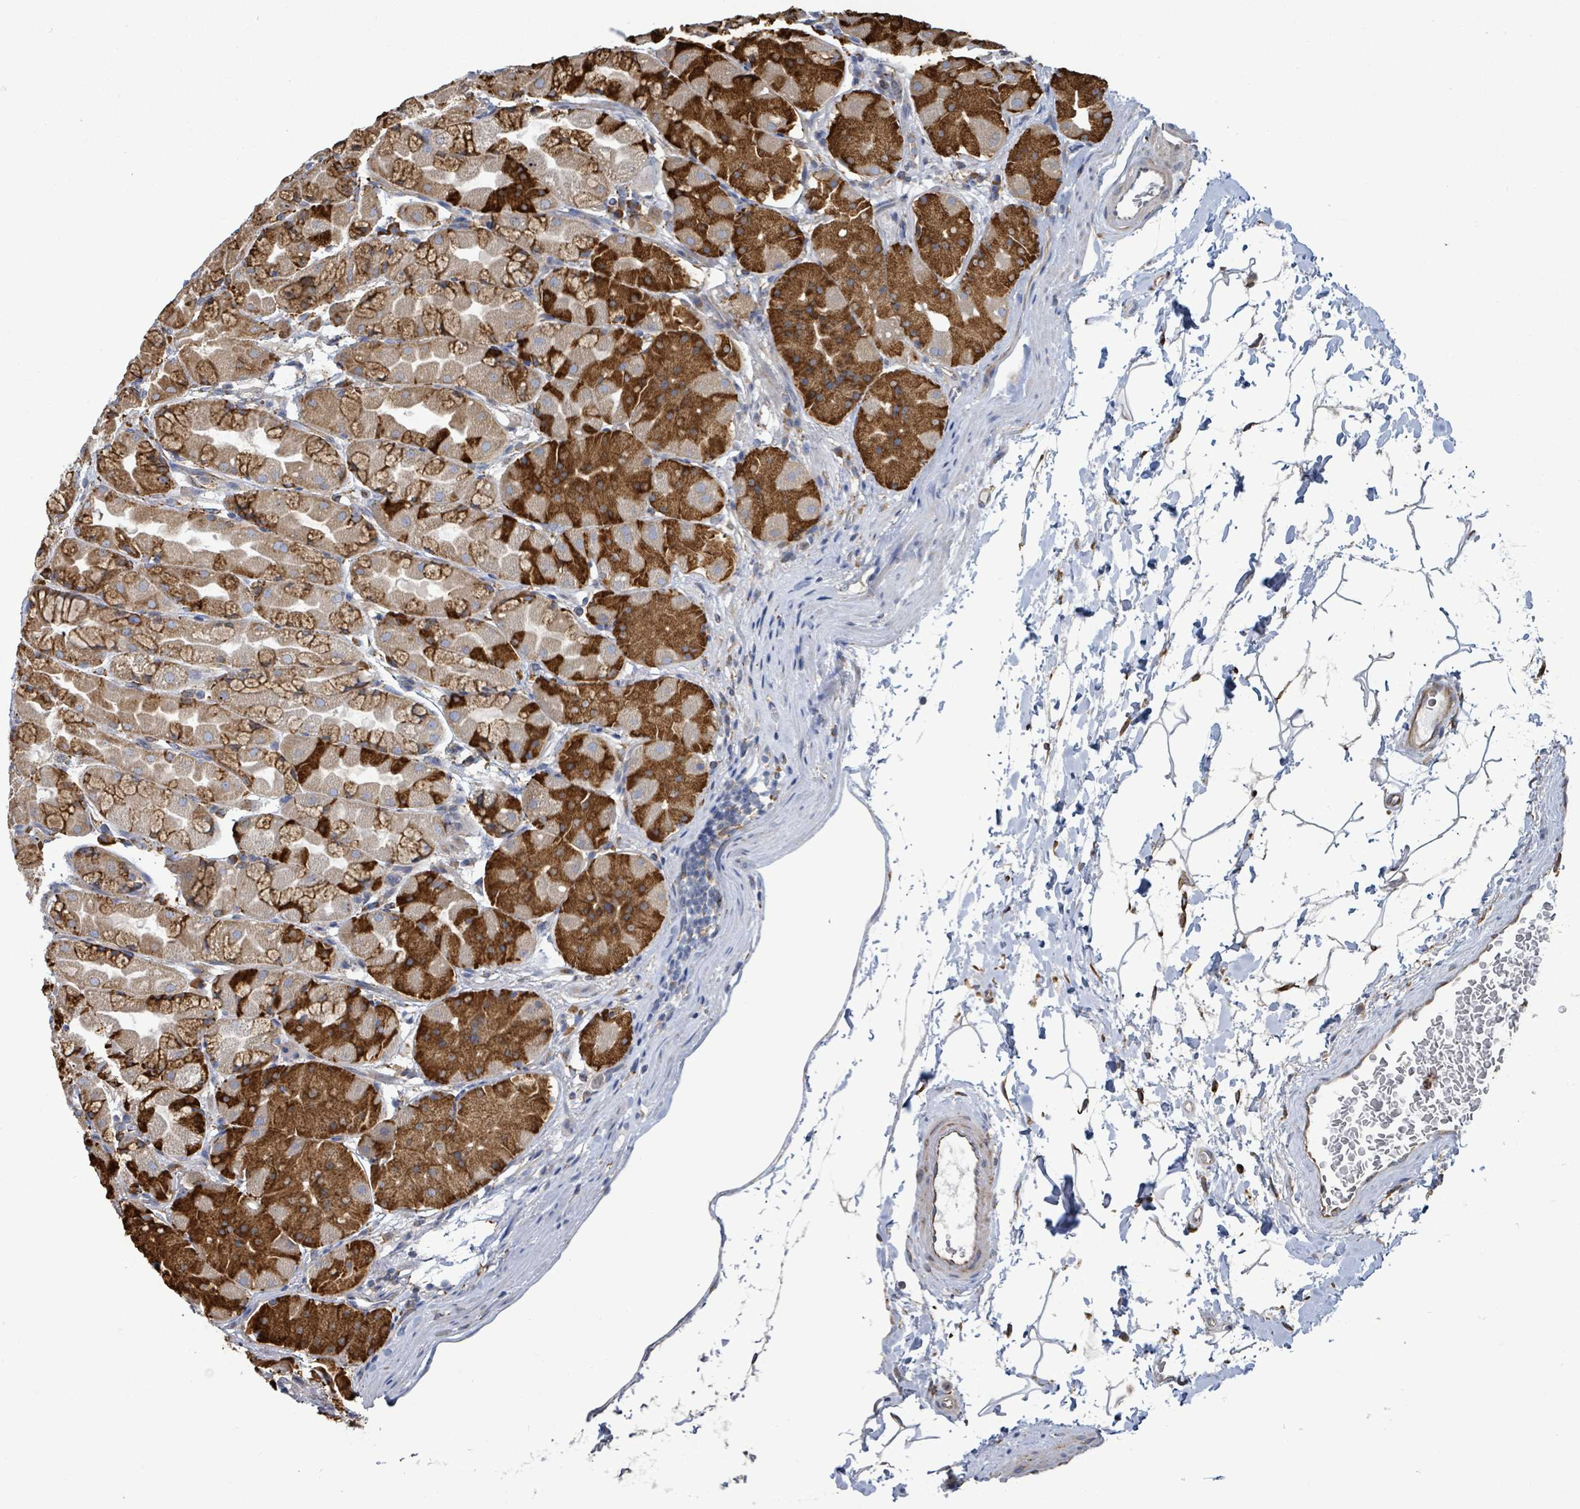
{"staining": {"intensity": "strong", "quantity": ">75%", "location": "cytoplasmic/membranous"}, "tissue": "stomach", "cell_type": "Glandular cells", "image_type": "normal", "snomed": [{"axis": "morphology", "description": "Normal tissue, NOS"}, {"axis": "topography", "description": "Stomach"}], "caption": "Stomach stained with a brown dye shows strong cytoplasmic/membranous positive expression in approximately >75% of glandular cells.", "gene": "RFPL4AL1", "patient": {"sex": "male", "age": 57}}